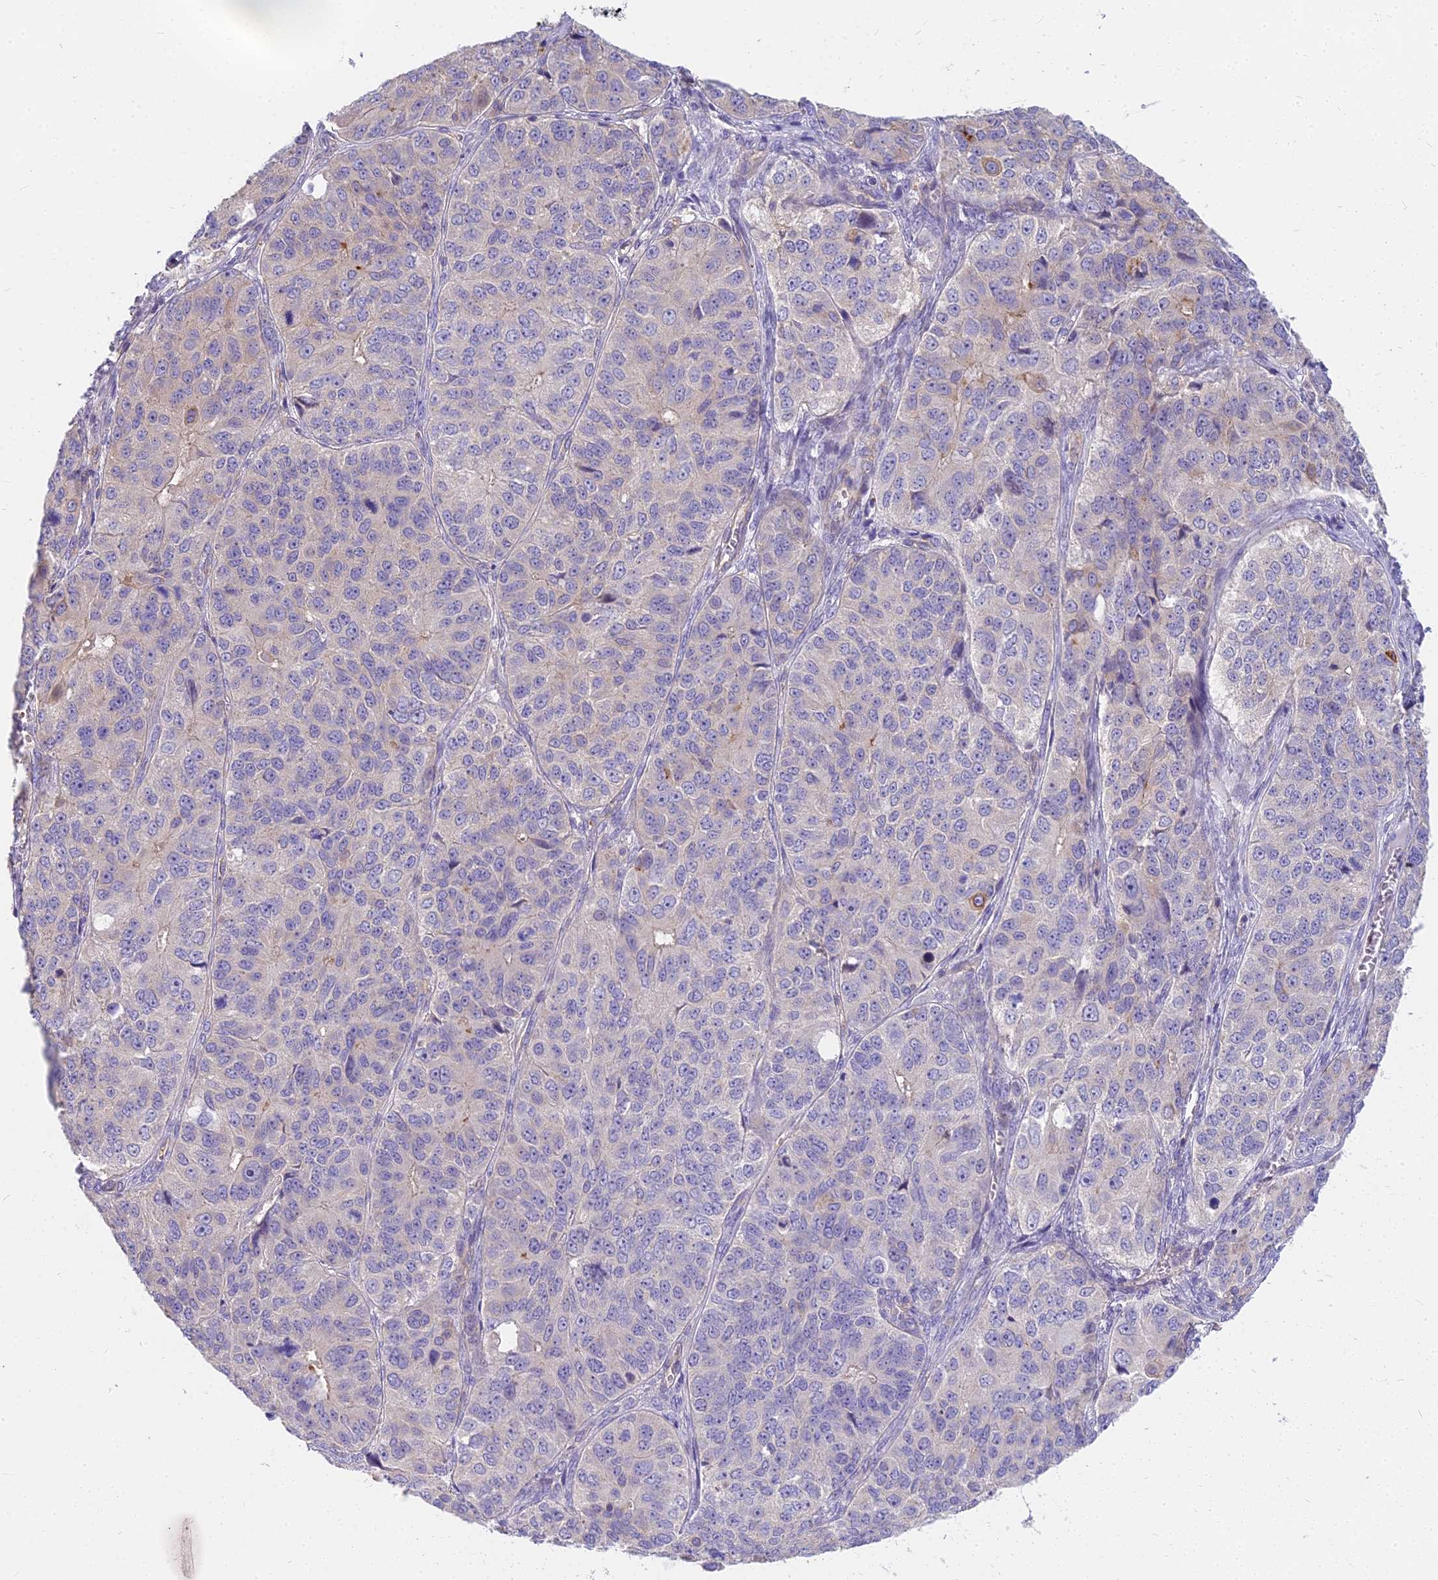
{"staining": {"intensity": "negative", "quantity": "none", "location": "none"}, "tissue": "ovarian cancer", "cell_type": "Tumor cells", "image_type": "cancer", "snomed": [{"axis": "morphology", "description": "Carcinoma, endometroid"}, {"axis": "topography", "description": "Ovary"}], "caption": "IHC of human ovarian endometroid carcinoma shows no staining in tumor cells. Brightfield microscopy of immunohistochemistry (IHC) stained with DAB (brown) and hematoxylin (blue), captured at high magnification.", "gene": "HLA-DOA", "patient": {"sex": "female", "age": 51}}